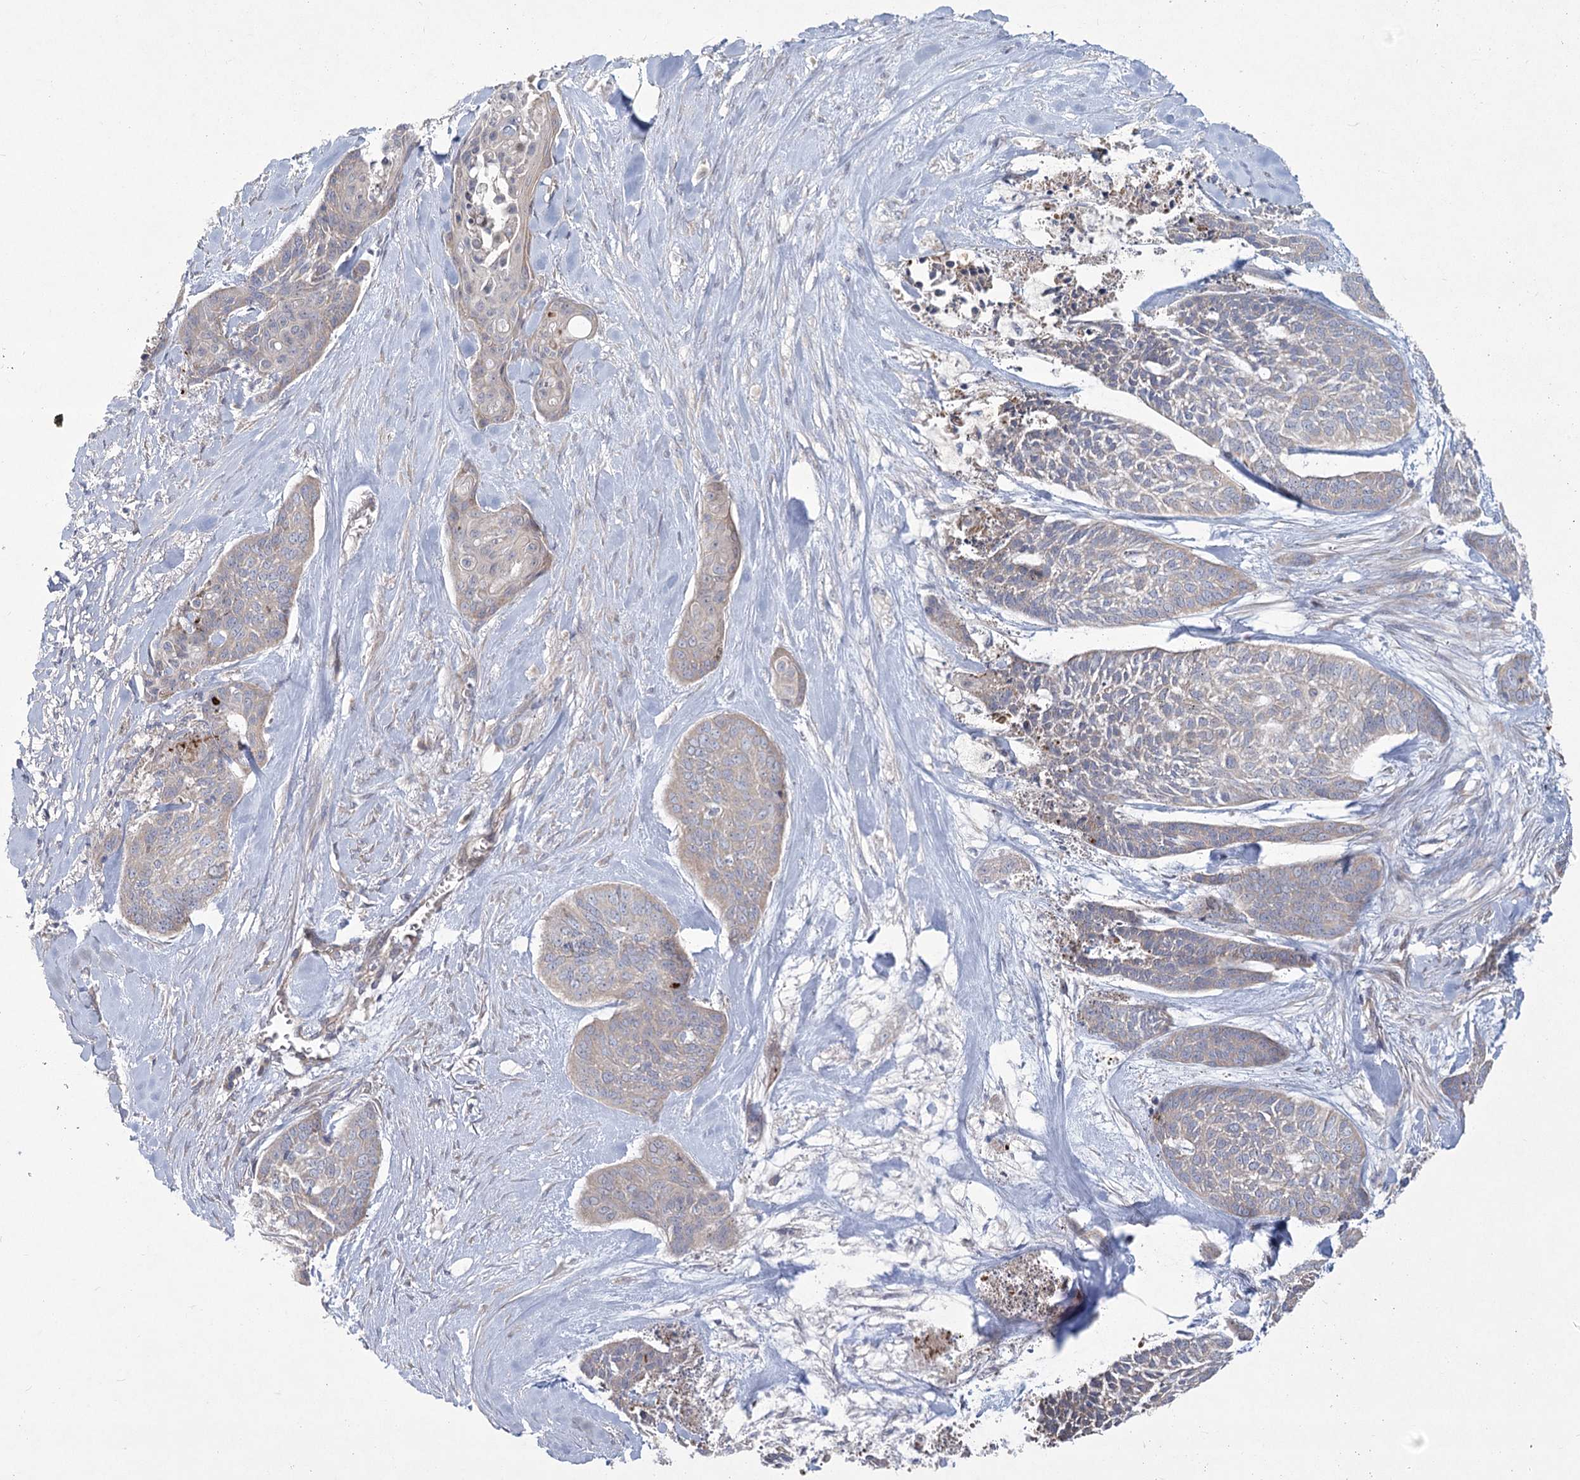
{"staining": {"intensity": "weak", "quantity": "<25%", "location": "cytoplasmic/membranous"}, "tissue": "skin cancer", "cell_type": "Tumor cells", "image_type": "cancer", "snomed": [{"axis": "morphology", "description": "Basal cell carcinoma"}, {"axis": "topography", "description": "Skin"}], "caption": "Human basal cell carcinoma (skin) stained for a protein using IHC demonstrates no expression in tumor cells.", "gene": "CAMTA1", "patient": {"sex": "female", "age": 64}}